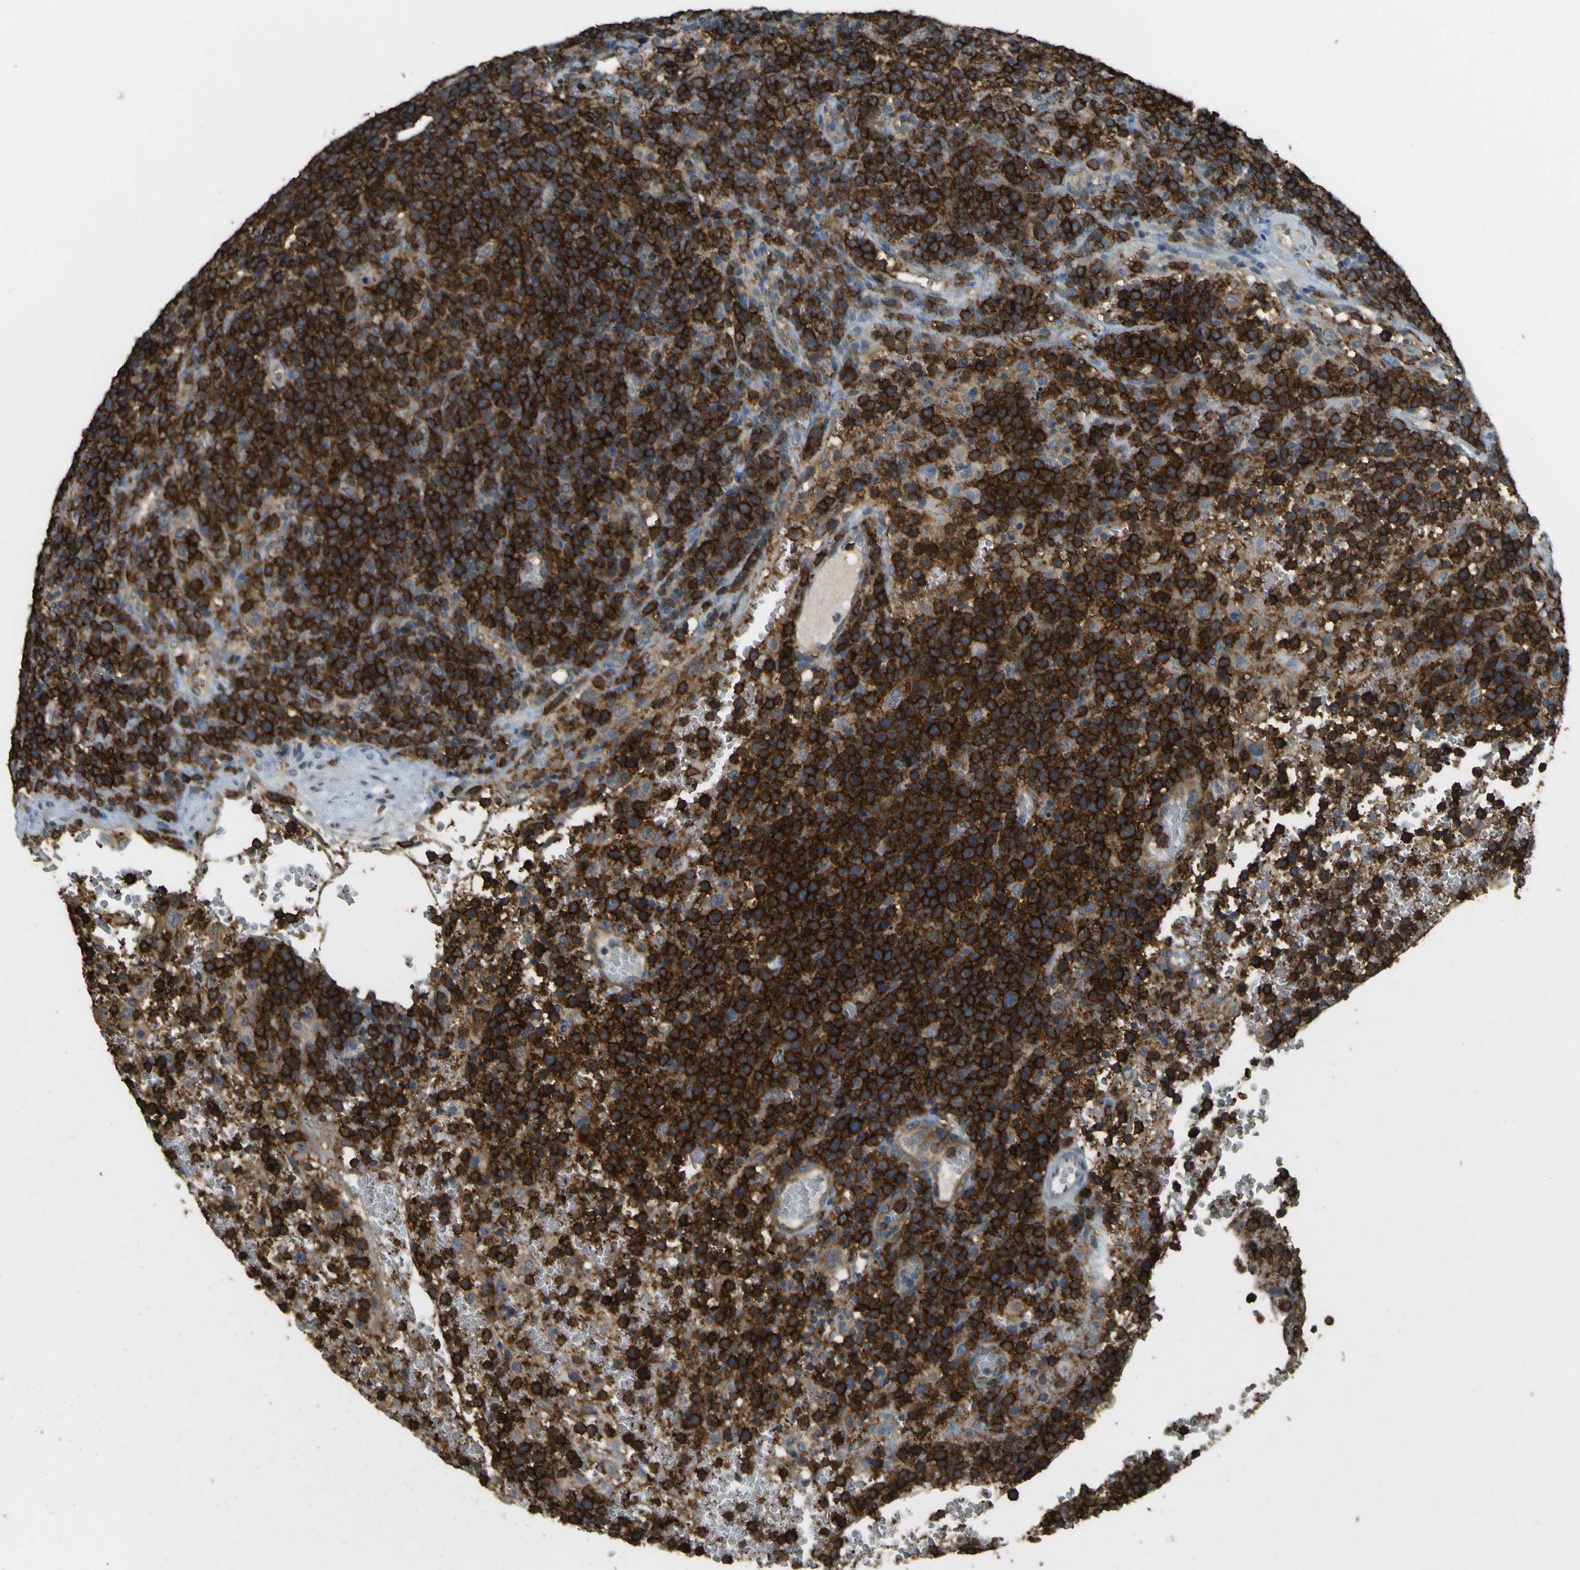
{"staining": {"intensity": "strong", "quantity": ">75%", "location": "cytoplasmic/membranous"}, "tissue": "lymphoma", "cell_type": "Tumor cells", "image_type": "cancer", "snomed": [{"axis": "morphology", "description": "Malignant lymphoma, non-Hodgkin's type, High grade"}, {"axis": "topography", "description": "Lymph node"}], "caption": "This image reveals malignant lymphoma, non-Hodgkin's type (high-grade) stained with immunohistochemistry to label a protein in brown. The cytoplasmic/membranous of tumor cells show strong positivity for the protein. Nuclei are counter-stained blue.", "gene": "GOLGA1", "patient": {"sex": "male", "age": 61}}